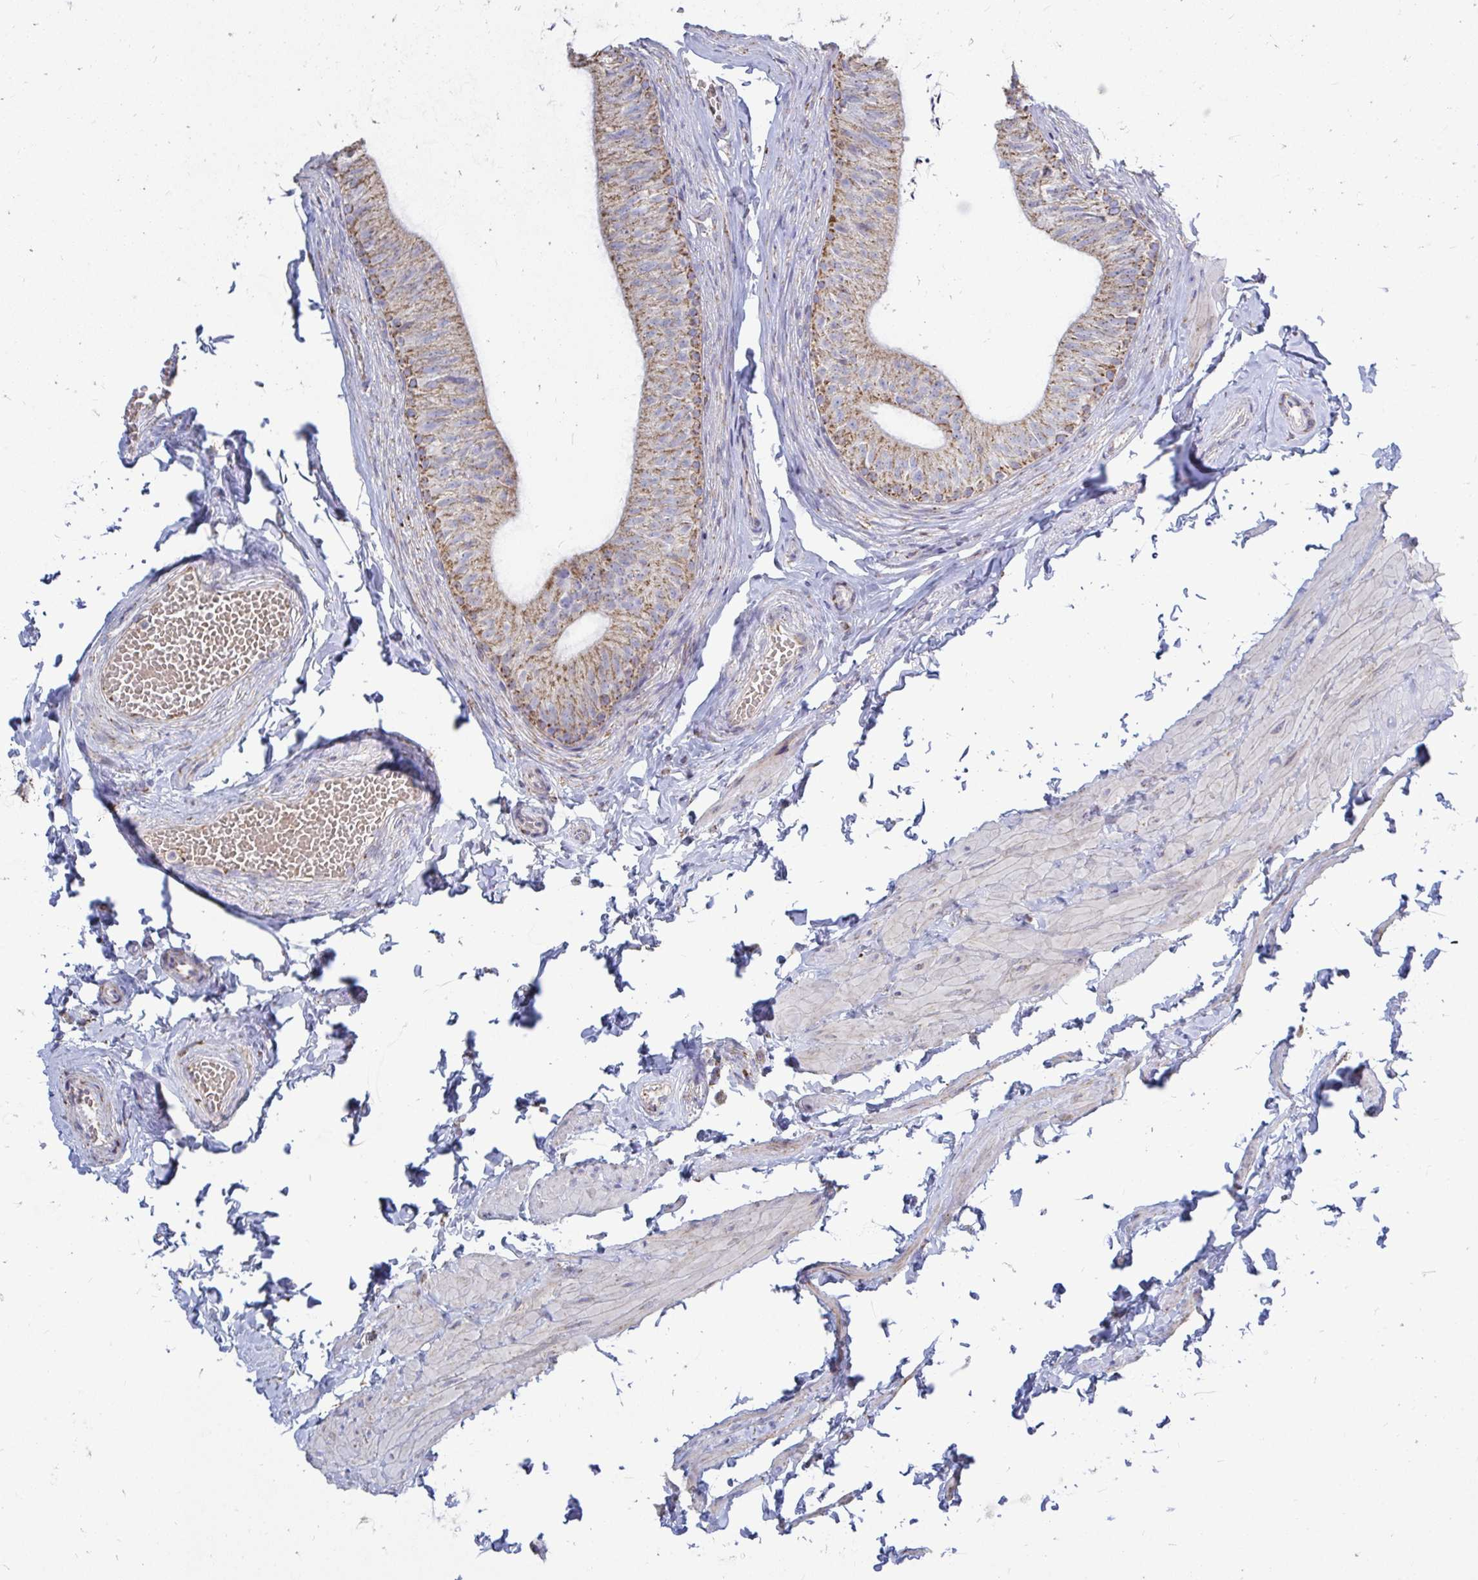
{"staining": {"intensity": "strong", "quantity": "<25%", "location": "cytoplasmic/membranous"}, "tissue": "epididymis", "cell_type": "Glandular cells", "image_type": "normal", "snomed": [{"axis": "morphology", "description": "Normal tissue, NOS"}, {"axis": "topography", "description": "Epididymis, spermatic cord, NOS"}, {"axis": "topography", "description": "Epididymis"}, {"axis": "topography", "description": "Peripheral nerve tissue"}], "caption": "Glandular cells demonstrate medium levels of strong cytoplasmic/membranous staining in approximately <25% of cells in normal human epididymis. The protein of interest is stained brown, and the nuclei are stained in blue (DAB IHC with brightfield microscopy, high magnification).", "gene": "OR10R2", "patient": {"sex": "male", "age": 29}}